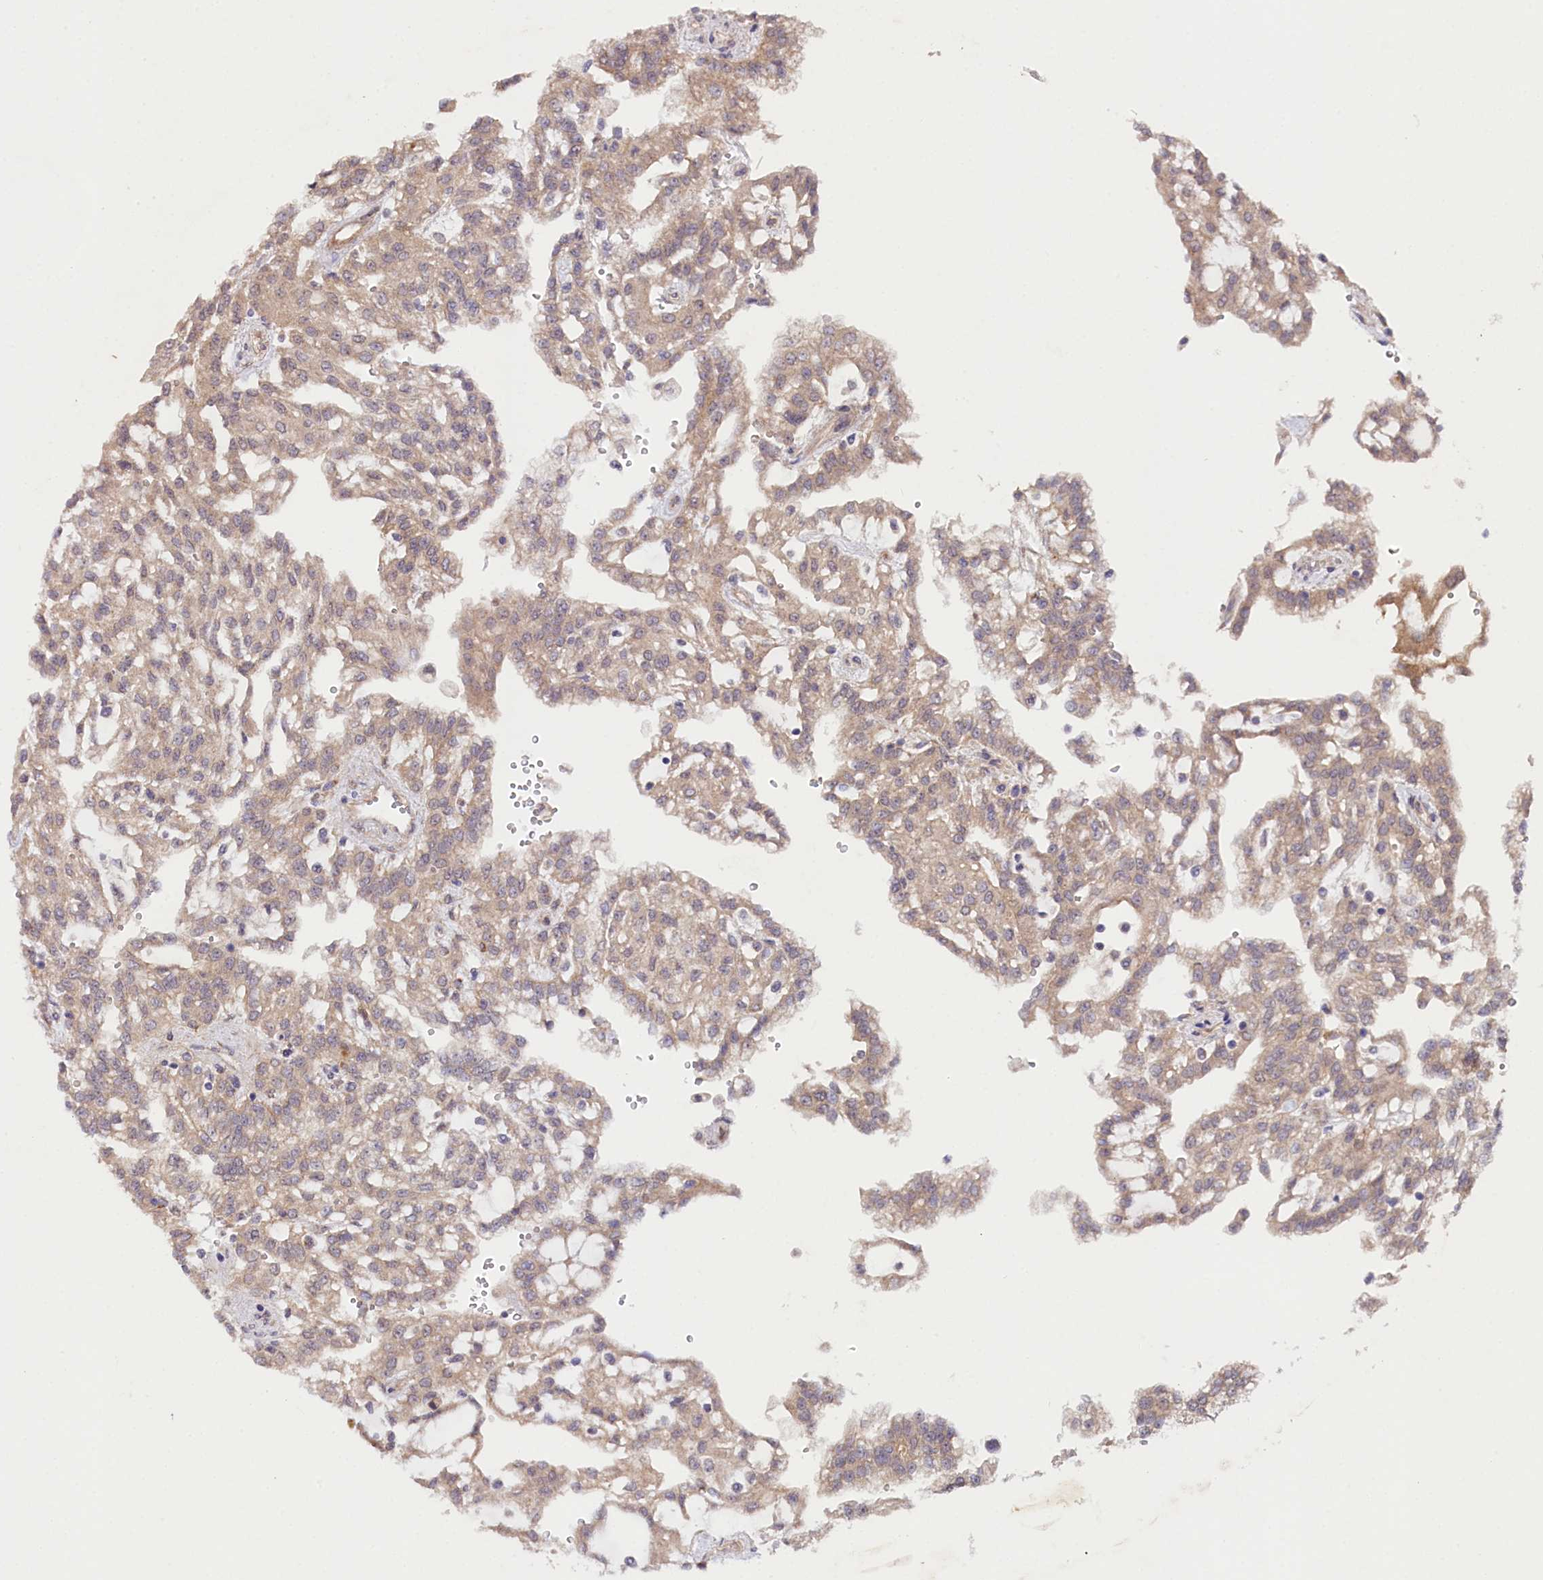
{"staining": {"intensity": "weak", "quantity": ">75%", "location": "cytoplasmic/membranous"}, "tissue": "renal cancer", "cell_type": "Tumor cells", "image_type": "cancer", "snomed": [{"axis": "morphology", "description": "Adenocarcinoma, NOS"}, {"axis": "topography", "description": "Kidney"}], "caption": "This micrograph exhibits renal cancer (adenocarcinoma) stained with immunohistochemistry to label a protein in brown. The cytoplasmic/membranous of tumor cells show weak positivity for the protein. Nuclei are counter-stained blue.", "gene": "PHLDB1", "patient": {"sex": "male", "age": 63}}